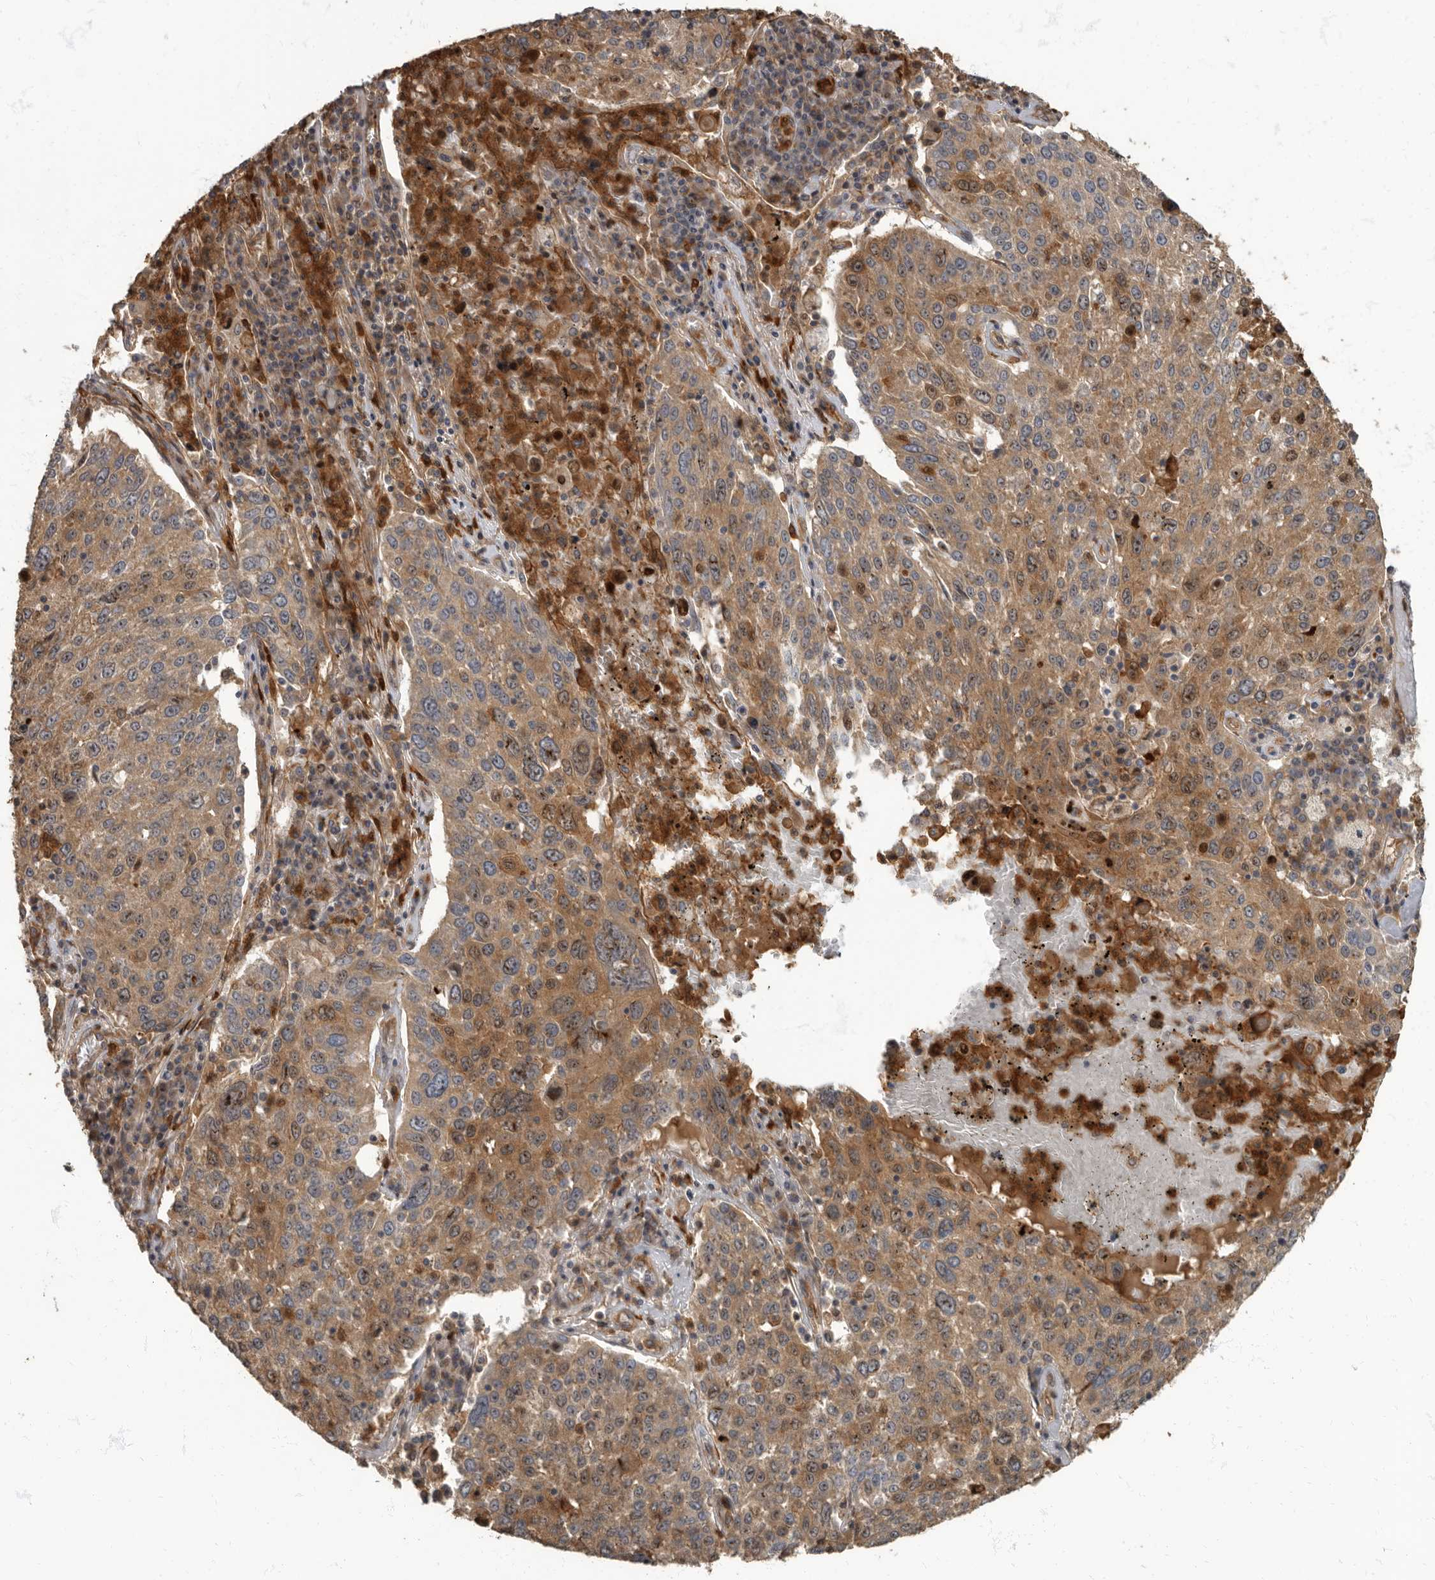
{"staining": {"intensity": "moderate", "quantity": ">75%", "location": "cytoplasmic/membranous"}, "tissue": "lung cancer", "cell_type": "Tumor cells", "image_type": "cancer", "snomed": [{"axis": "morphology", "description": "Squamous cell carcinoma, NOS"}, {"axis": "topography", "description": "Lung"}], "caption": "Protein positivity by immunohistochemistry (IHC) demonstrates moderate cytoplasmic/membranous staining in about >75% of tumor cells in lung squamous cell carcinoma. The protein of interest is shown in brown color, while the nuclei are stained blue.", "gene": "DAAM1", "patient": {"sex": "male", "age": 65}}